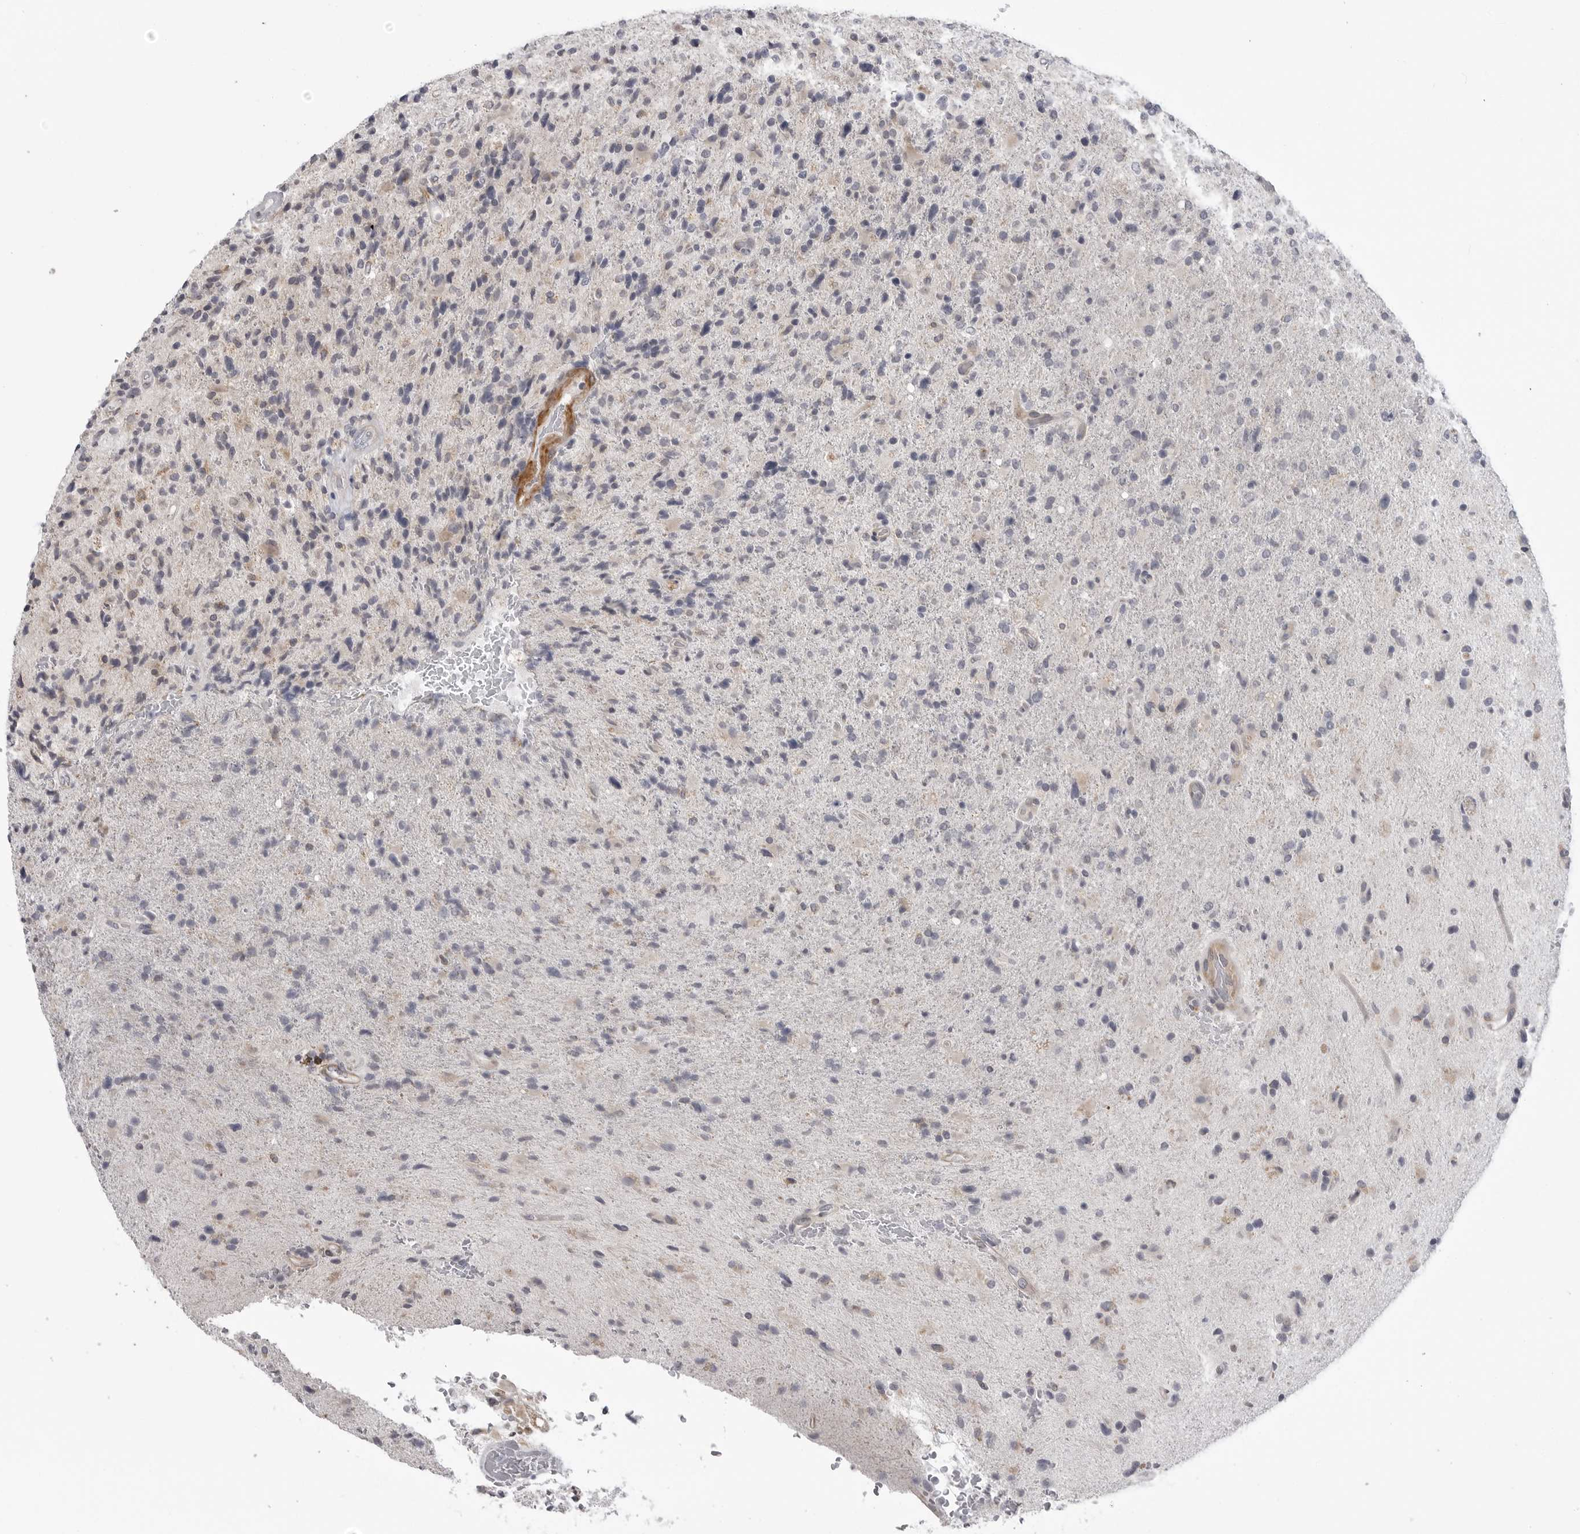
{"staining": {"intensity": "negative", "quantity": "none", "location": "none"}, "tissue": "glioma", "cell_type": "Tumor cells", "image_type": "cancer", "snomed": [{"axis": "morphology", "description": "Glioma, malignant, High grade"}, {"axis": "topography", "description": "Brain"}], "caption": "Protein analysis of high-grade glioma (malignant) displays no significant positivity in tumor cells.", "gene": "SCP2", "patient": {"sex": "male", "age": 72}}